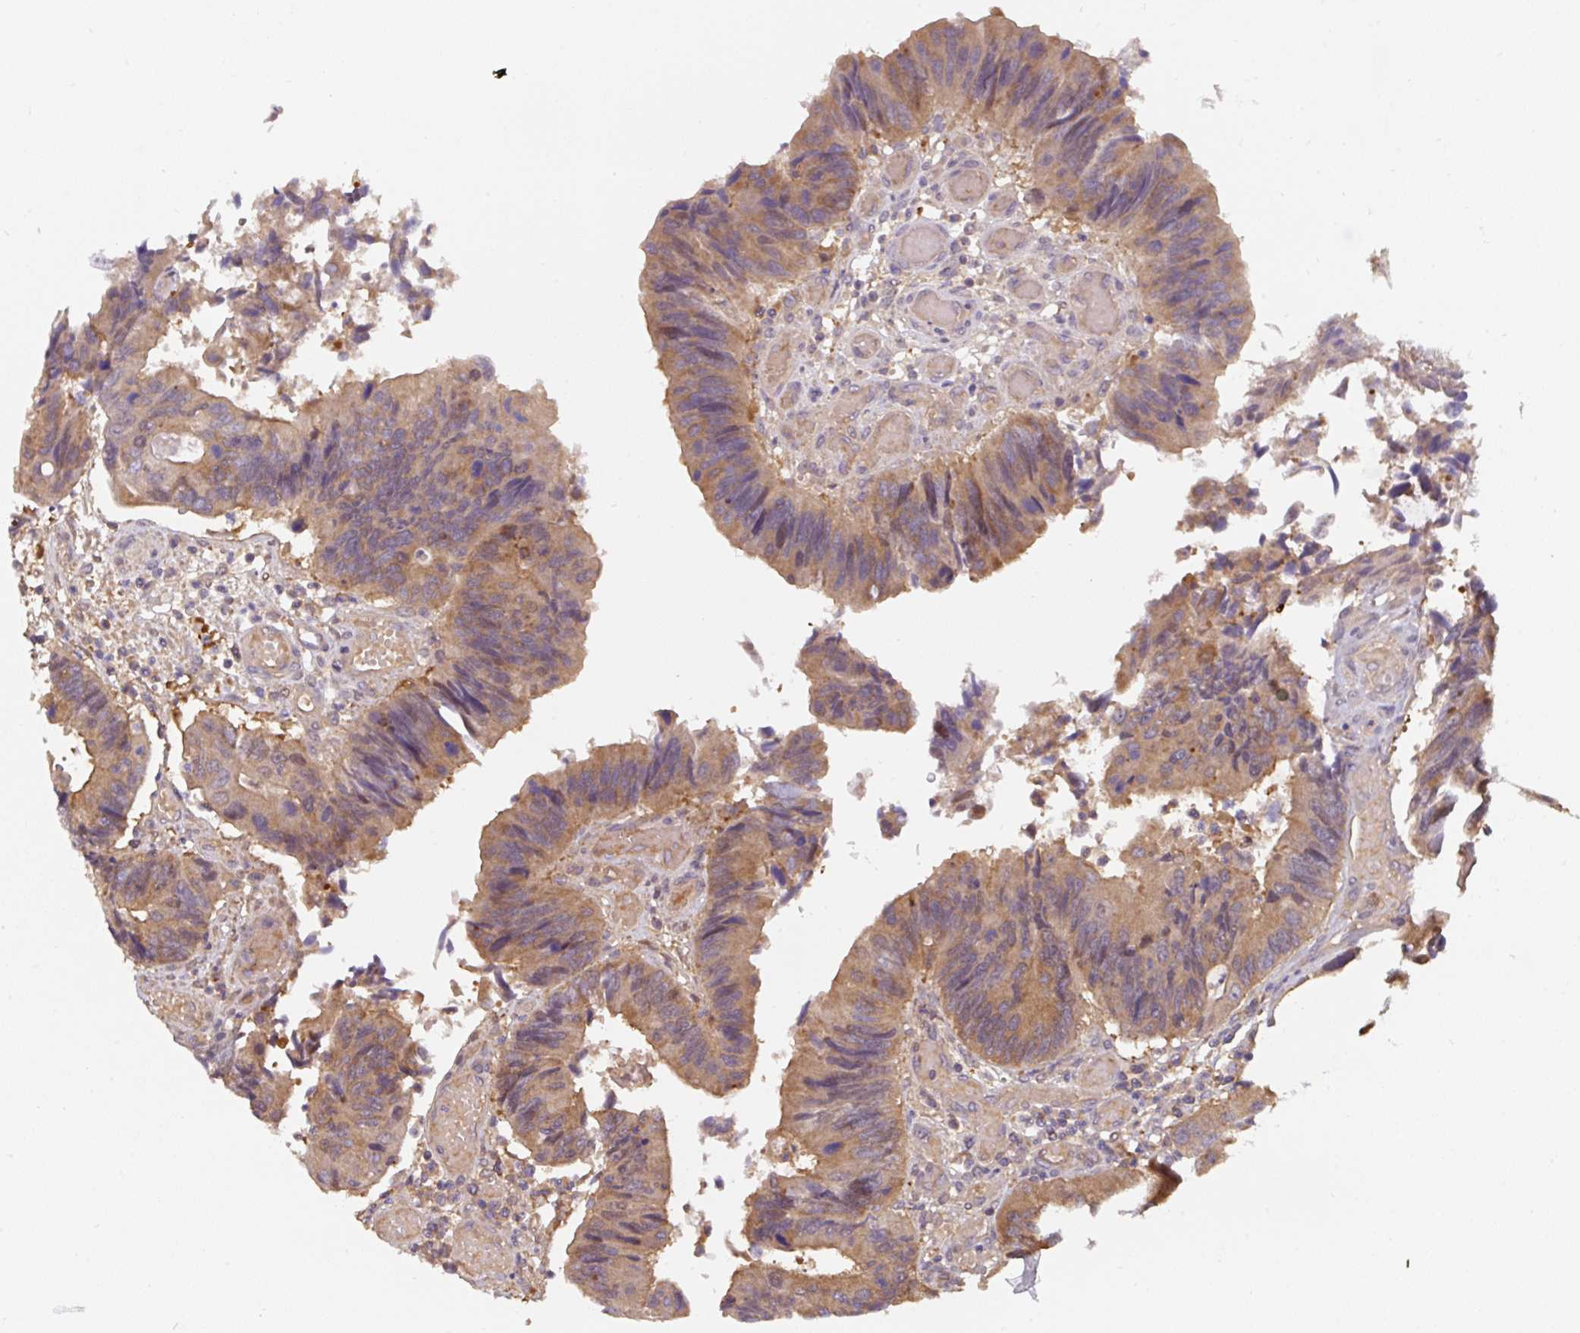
{"staining": {"intensity": "moderate", "quantity": ">75%", "location": "cytoplasmic/membranous"}, "tissue": "colorectal cancer", "cell_type": "Tumor cells", "image_type": "cancer", "snomed": [{"axis": "morphology", "description": "Adenocarcinoma, NOS"}, {"axis": "topography", "description": "Colon"}], "caption": "Brown immunohistochemical staining in human colorectal cancer shows moderate cytoplasmic/membranous staining in about >75% of tumor cells. (DAB IHC, brown staining for protein, blue staining for nuclei).", "gene": "ST13", "patient": {"sex": "female", "age": 67}}